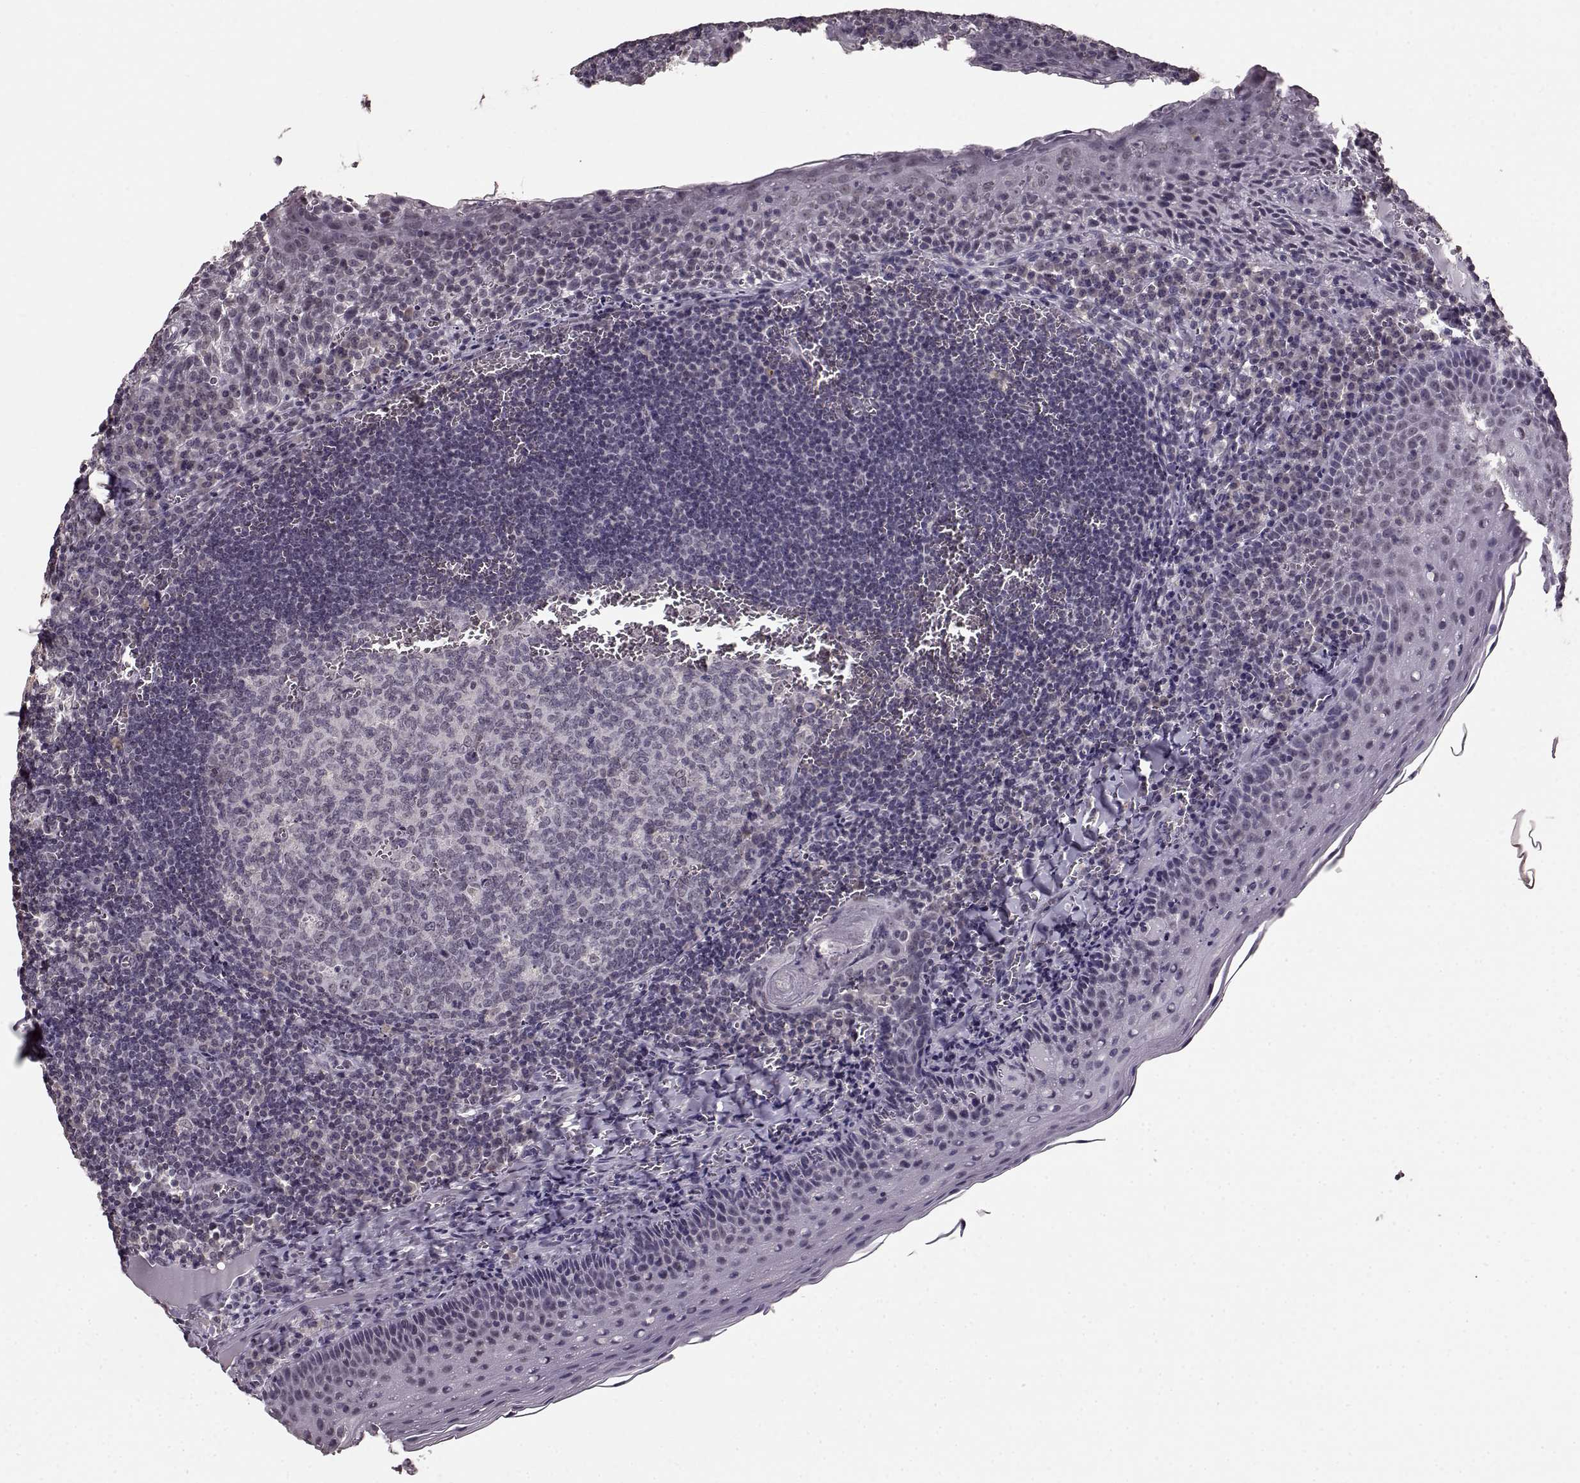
{"staining": {"intensity": "negative", "quantity": "none", "location": "none"}, "tissue": "tonsil", "cell_type": "Germinal center cells", "image_type": "normal", "snomed": [{"axis": "morphology", "description": "Normal tissue, NOS"}, {"axis": "morphology", "description": "Inflammation, NOS"}, {"axis": "topography", "description": "Tonsil"}], "caption": "Photomicrograph shows no significant protein staining in germinal center cells of normal tonsil. The staining is performed using DAB (3,3'-diaminobenzidine) brown chromogen with nuclei counter-stained in using hematoxylin.", "gene": "RP1L1", "patient": {"sex": "female", "age": 31}}